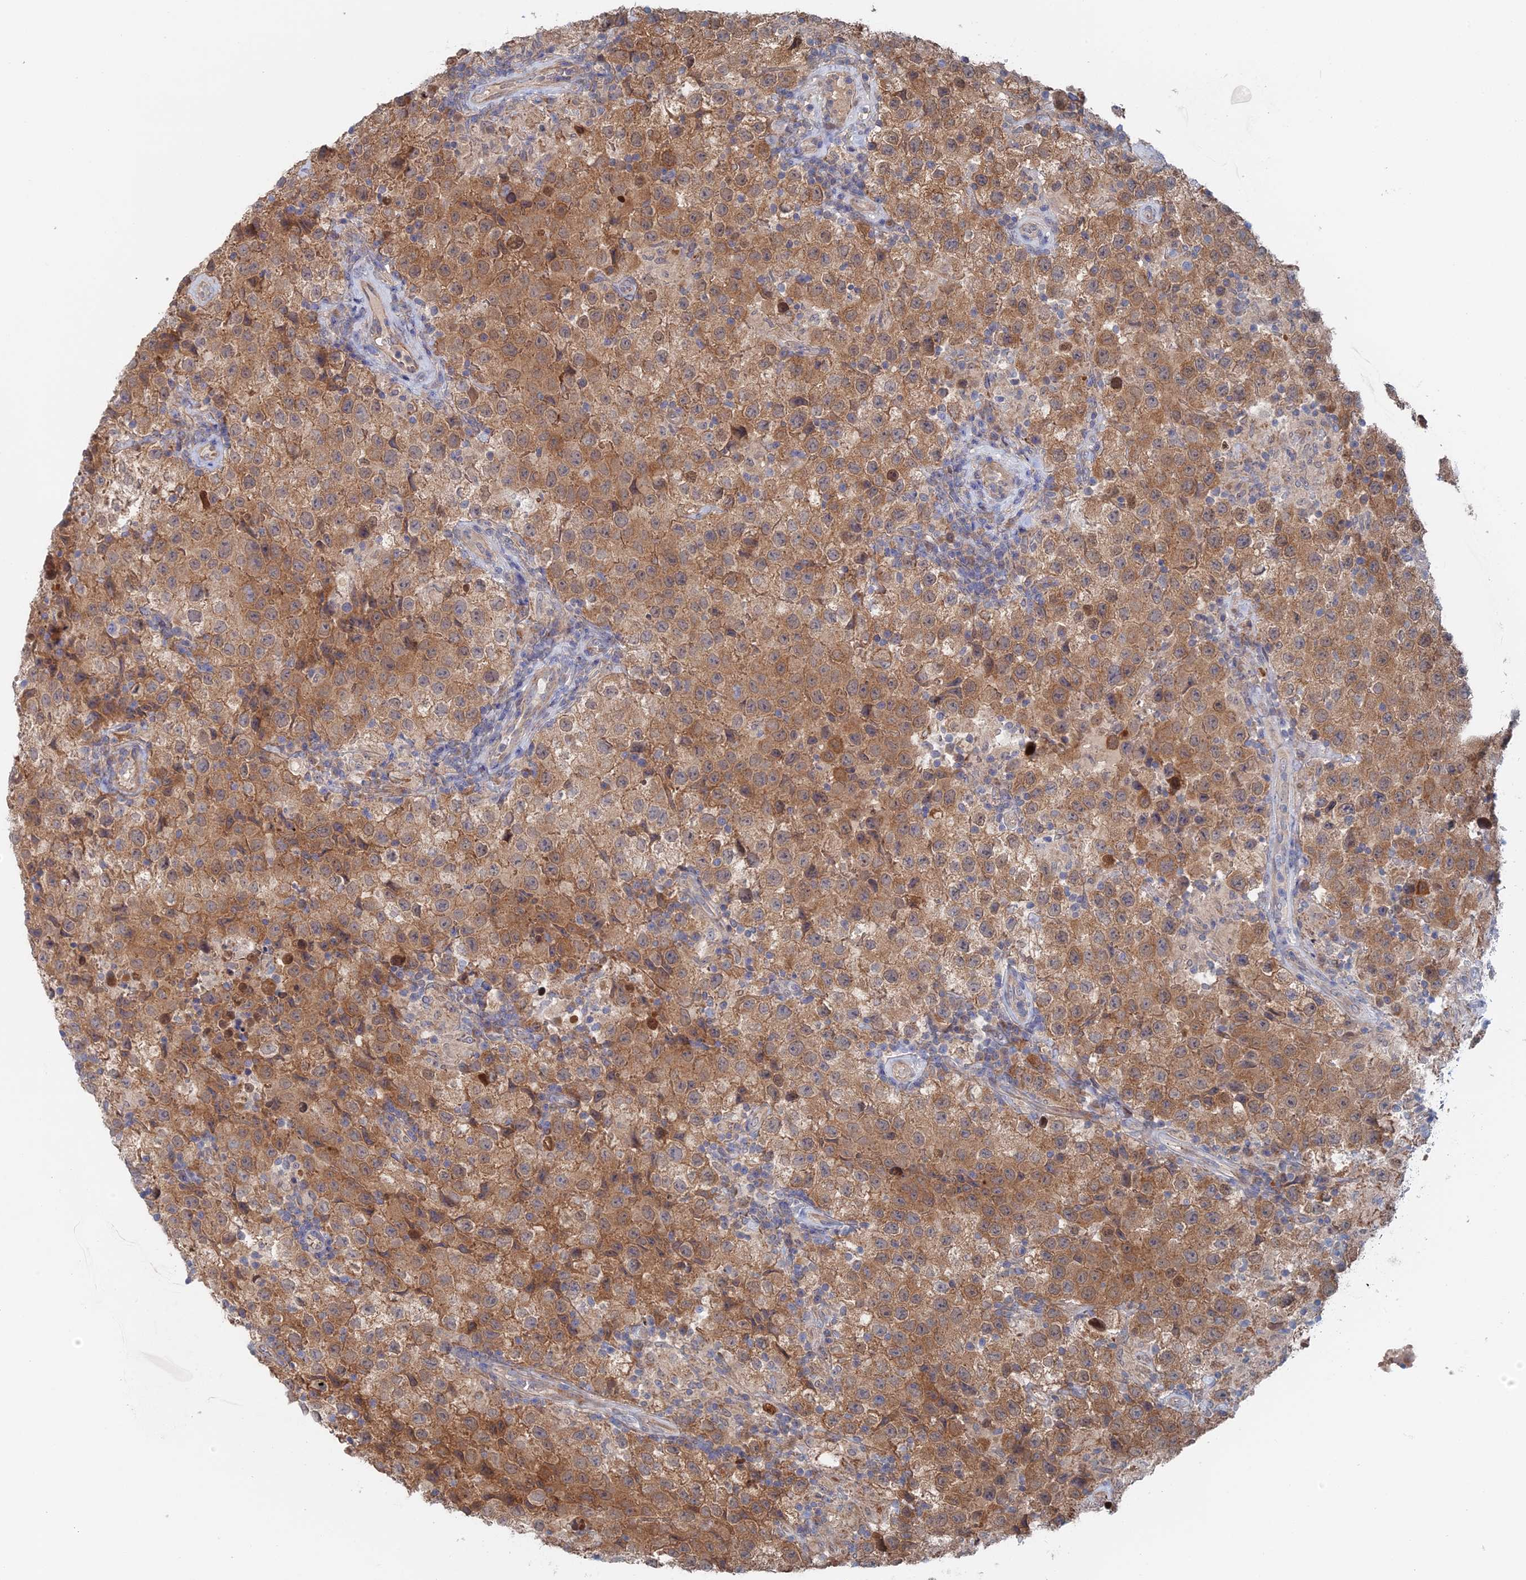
{"staining": {"intensity": "moderate", "quantity": ">75%", "location": "cytoplasmic/membranous"}, "tissue": "testis cancer", "cell_type": "Tumor cells", "image_type": "cancer", "snomed": [{"axis": "morphology", "description": "Seminoma, NOS"}, {"axis": "morphology", "description": "Carcinoma, Embryonal, NOS"}, {"axis": "topography", "description": "Testis"}], "caption": "A histopathology image of human testis cancer (seminoma) stained for a protein reveals moderate cytoplasmic/membranous brown staining in tumor cells. (Stains: DAB in brown, nuclei in blue, Microscopy: brightfield microscopy at high magnification).", "gene": "ELOVL6", "patient": {"sex": "male", "age": 41}}